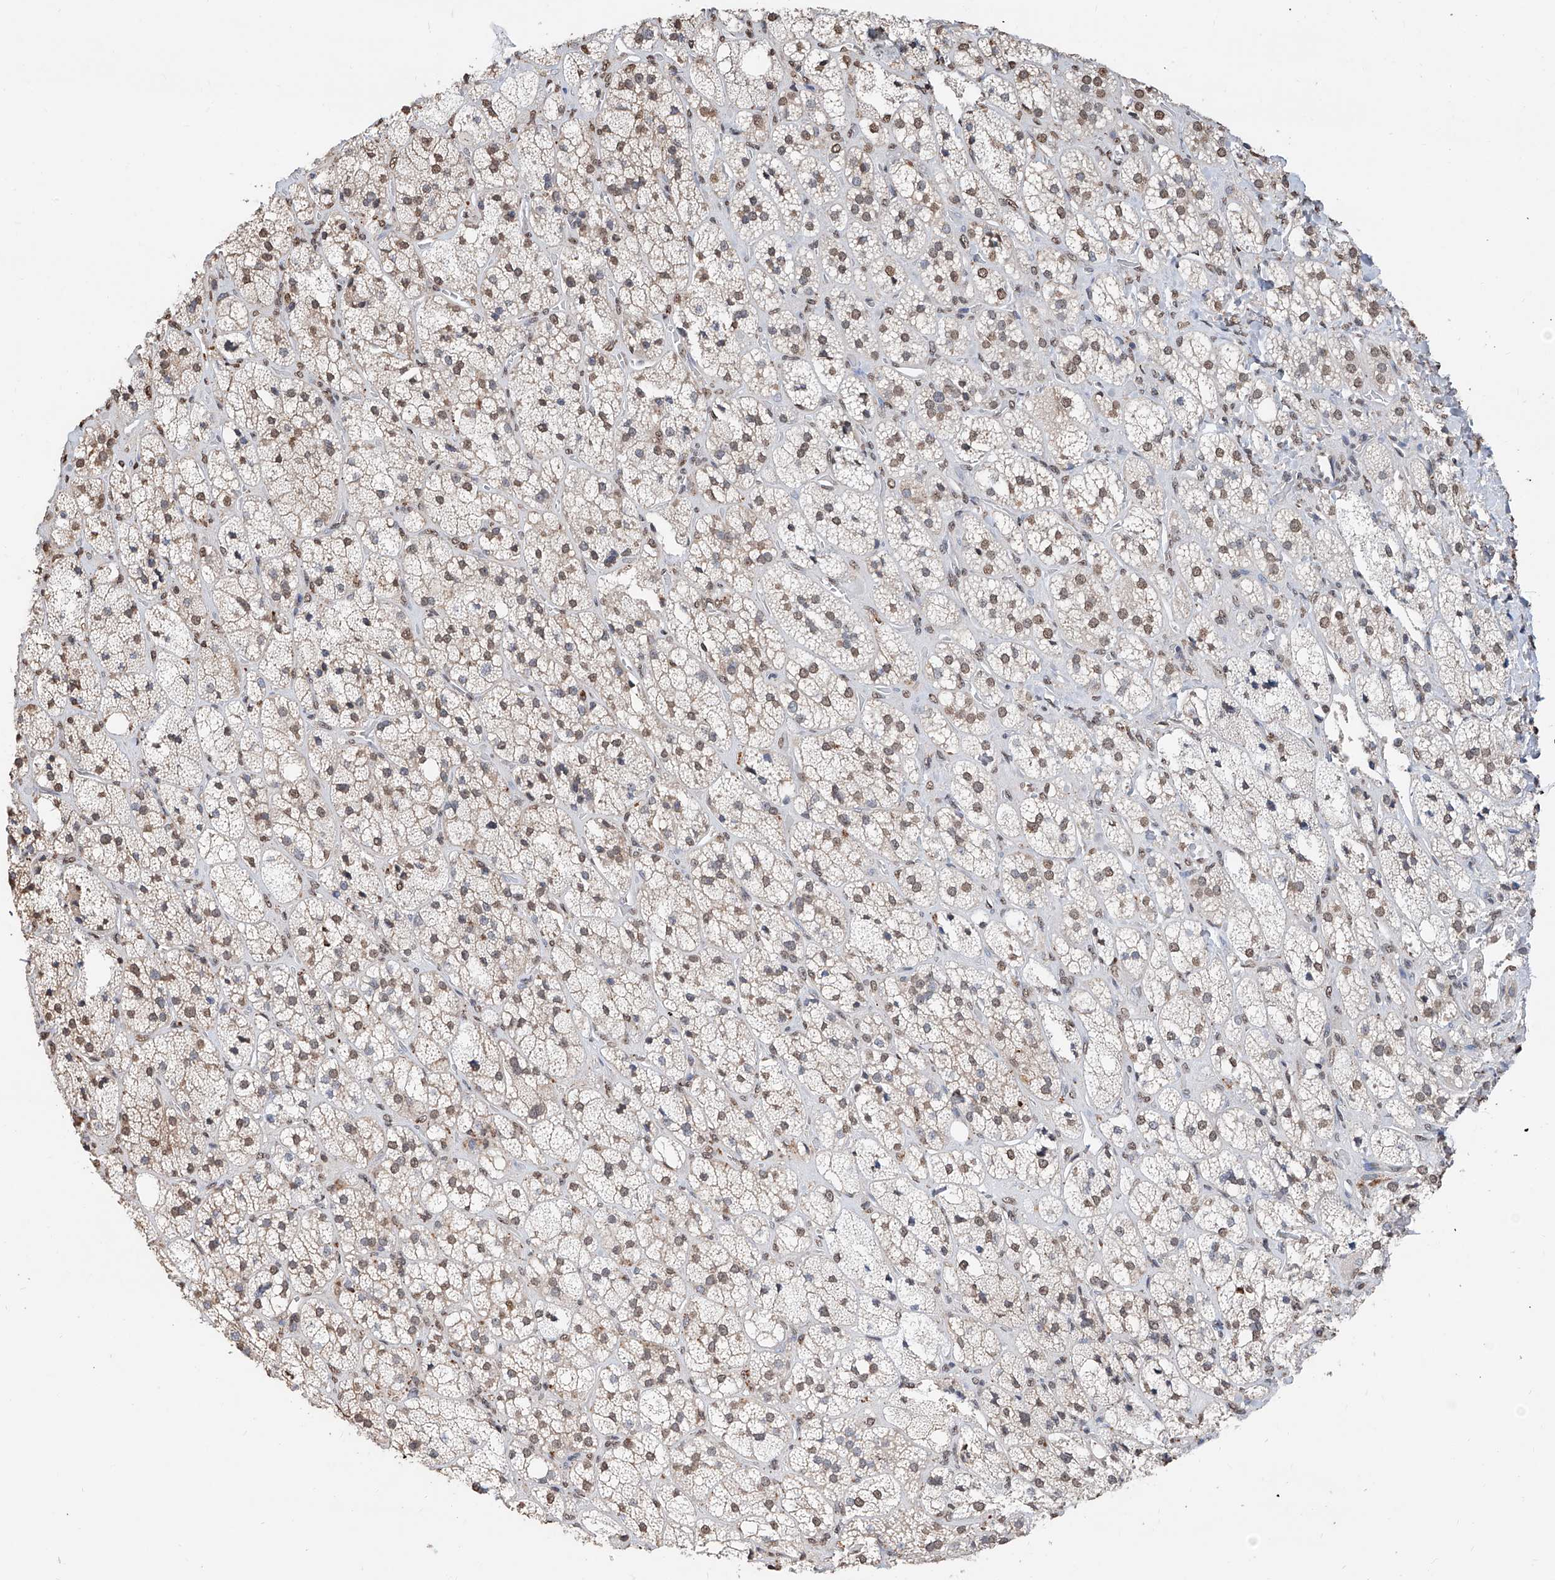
{"staining": {"intensity": "weak", "quantity": "25%-75%", "location": "cytoplasmic/membranous,nuclear"}, "tissue": "adrenal gland", "cell_type": "Glandular cells", "image_type": "normal", "snomed": [{"axis": "morphology", "description": "Normal tissue, NOS"}, {"axis": "topography", "description": "Adrenal gland"}], "caption": "DAB immunohistochemical staining of unremarkable adrenal gland exhibits weak cytoplasmic/membranous,nuclear protein expression in approximately 25%-75% of glandular cells.", "gene": "RP9", "patient": {"sex": "male", "age": 61}}